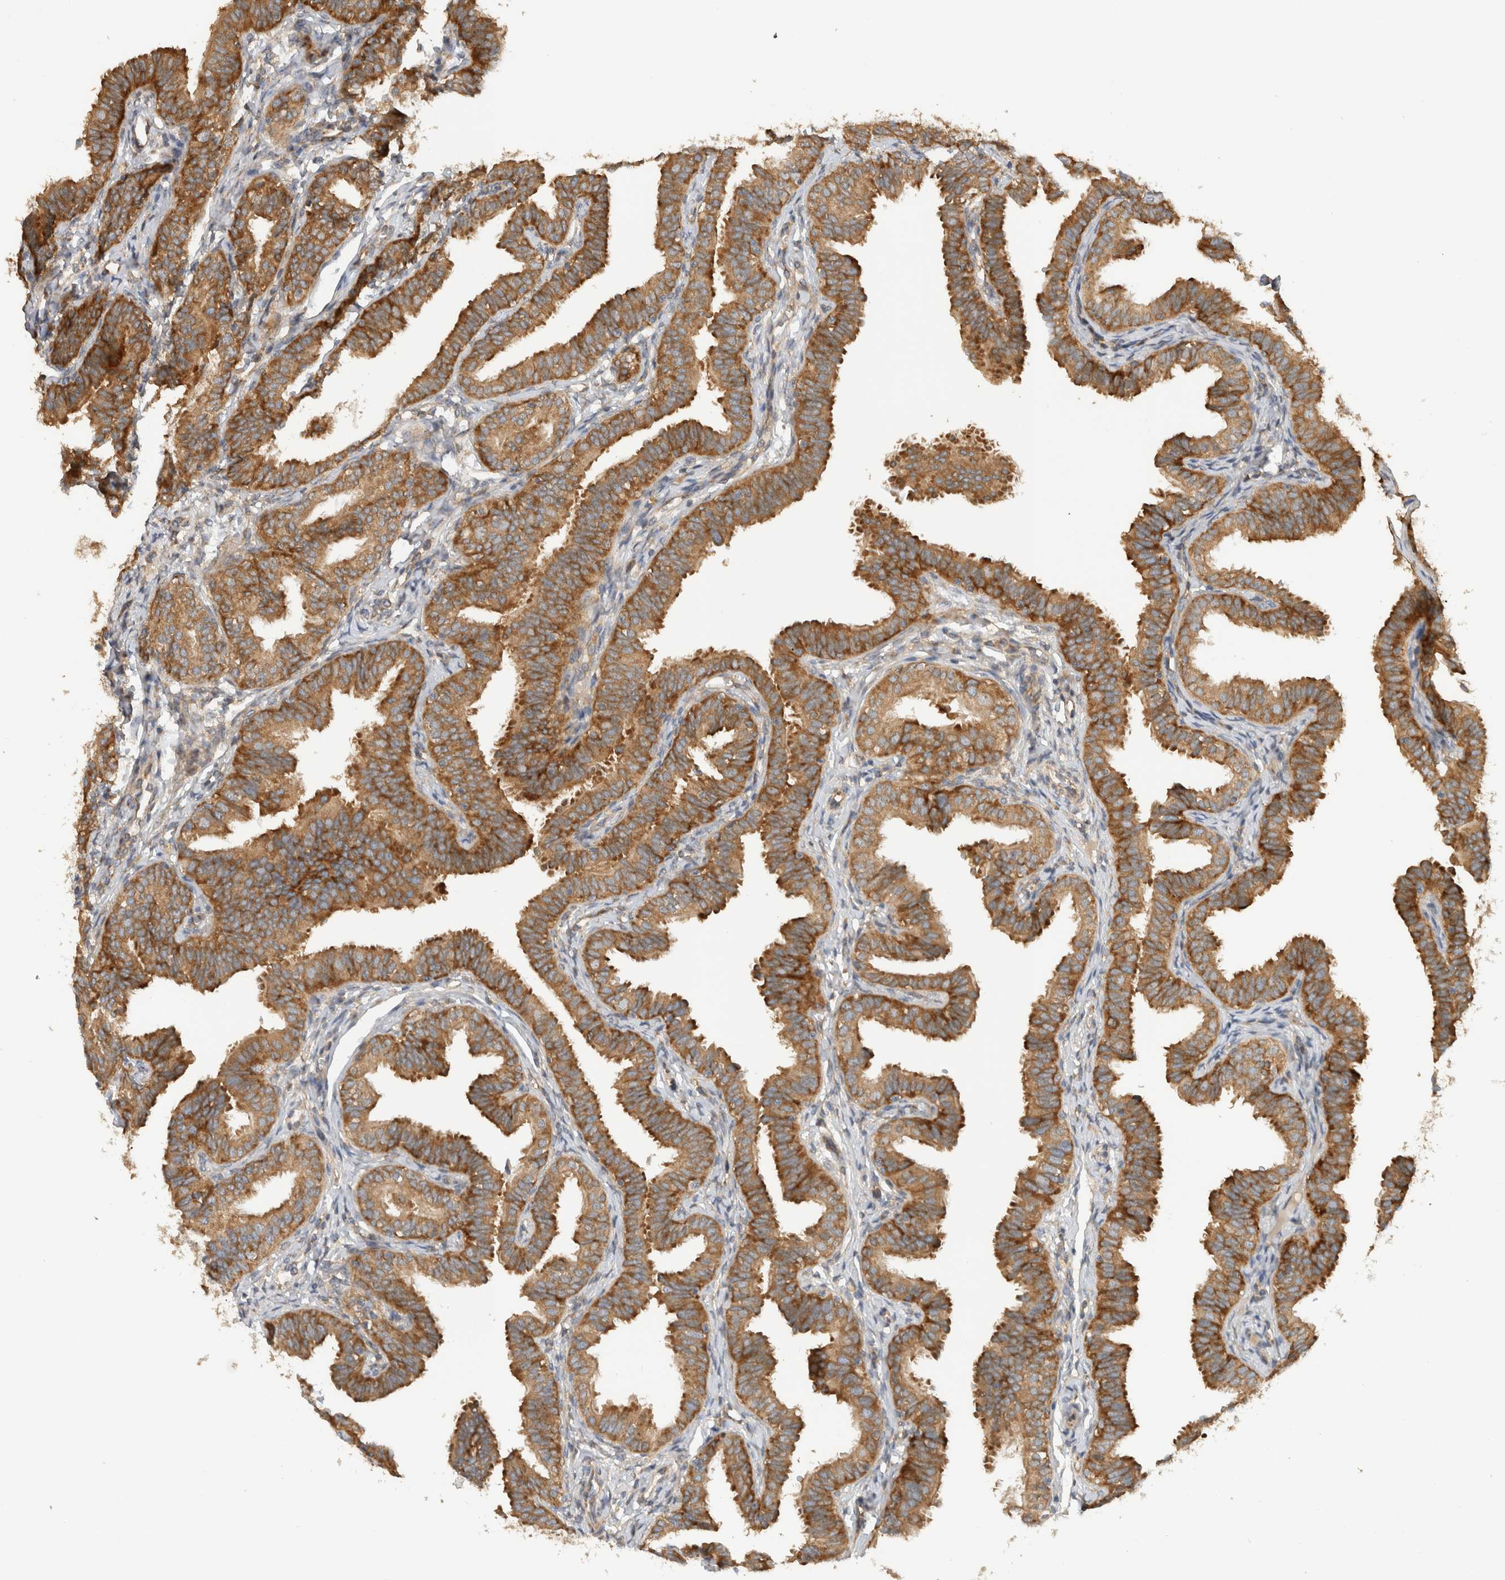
{"staining": {"intensity": "moderate", "quantity": ">75%", "location": "cytoplasmic/membranous"}, "tissue": "fallopian tube", "cell_type": "Glandular cells", "image_type": "normal", "snomed": [{"axis": "morphology", "description": "Normal tissue, NOS"}, {"axis": "topography", "description": "Fallopian tube"}], "caption": "Unremarkable fallopian tube reveals moderate cytoplasmic/membranous positivity in about >75% of glandular cells Immunohistochemistry stains the protein in brown and the nuclei are stained blue..", "gene": "PUM1", "patient": {"sex": "female", "age": 35}}